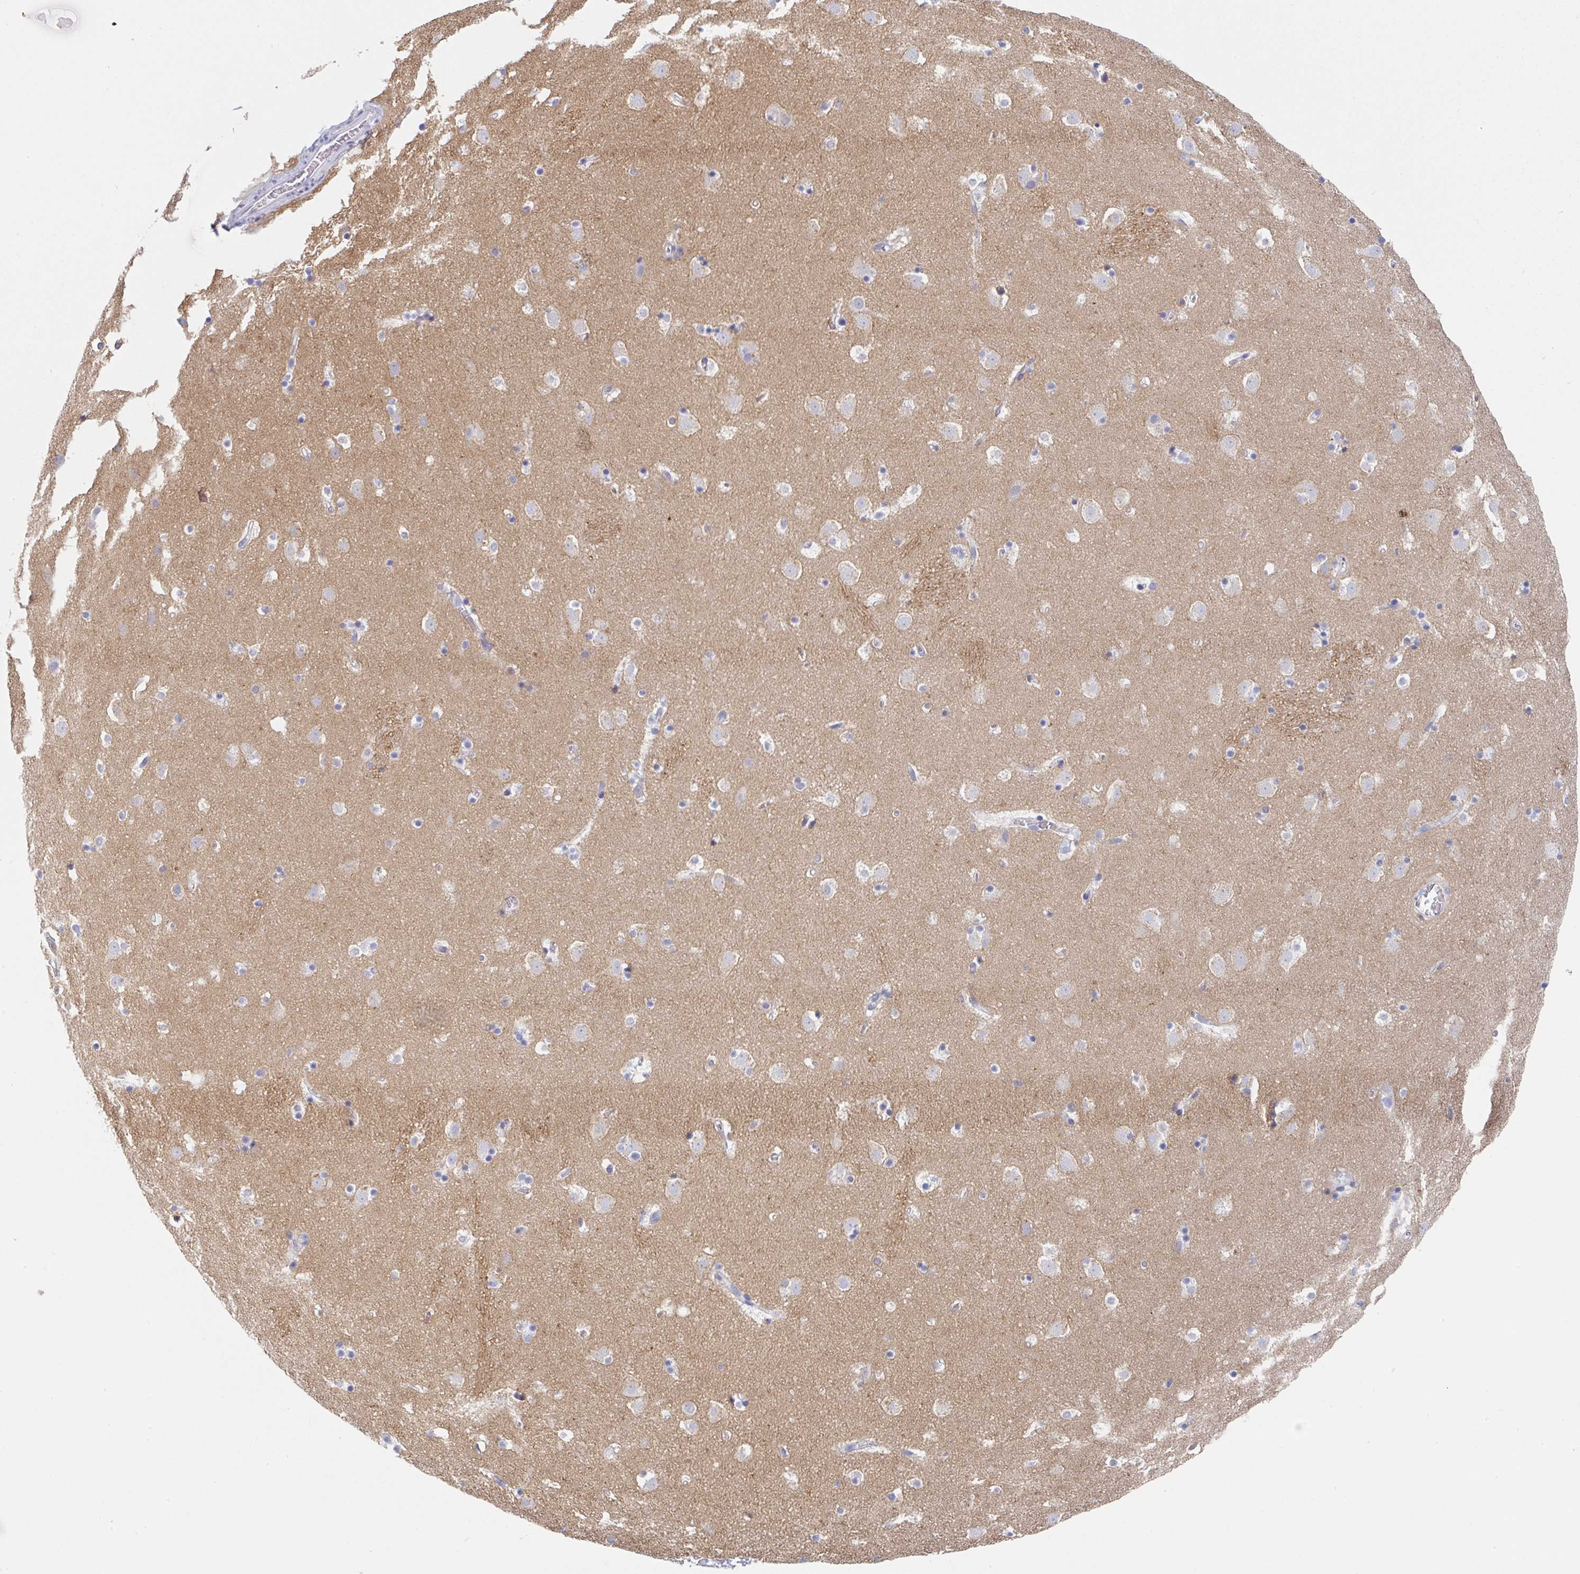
{"staining": {"intensity": "negative", "quantity": "none", "location": "none"}, "tissue": "caudate", "cell_type": "Glial cells", "image_type": "normal", "snomed": [{"axis": "morphology", "description": "Normal tissue, NOS"}, {"axis": "topography", "description": "Lateral ventricle wall"}], "caption": "Immunohistochemistry (IHC) photomicrograph of benign caudate stained for a protein (brown), which demonstrates no expression in glial cells. (DAB (3,3'-diaminobenzidine) immunohistochemistry, high magnification).", "gene": "TNFRSF8", "patient": {"sex": "male", "age": 37}}